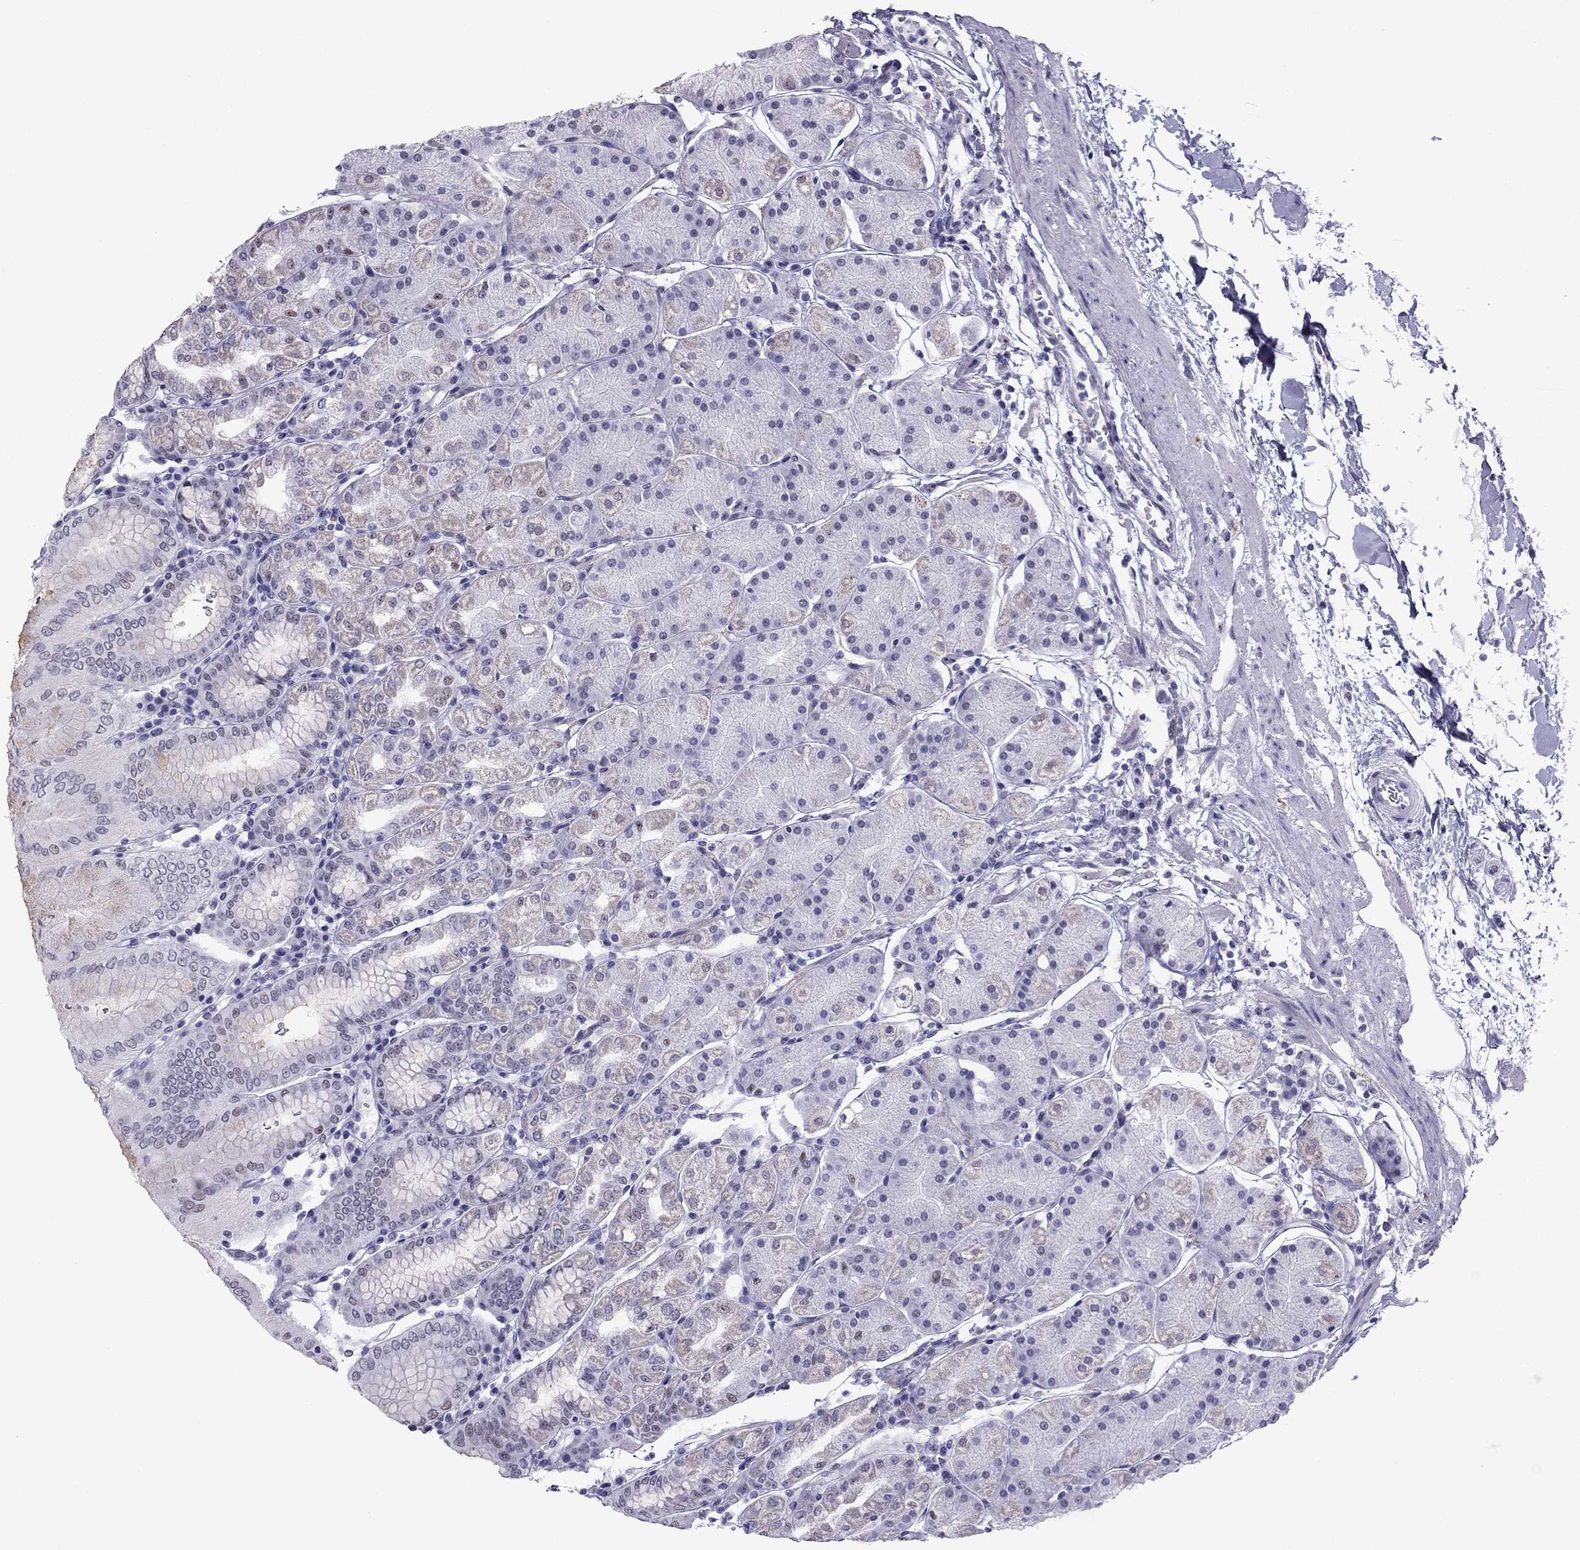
{"staining": {"intensity": "negative", "quantity": "none", "location": "none"}, "tissue": "stomach", "cell_type": "Glandular cells", "image_type": "normal", "snomed": [{"axis": "morphology", "description": "Normal tissue, NOS"}, {"axis": "topography", "description": "Stomach"}], "caption": "Immunohistochemistry micrograph of unremarkable stomach stained for a protein (brown), which displays no staining in glandular cells.", "gene": "ZNF646", "patient": {"sex": "male", "age": 54}}